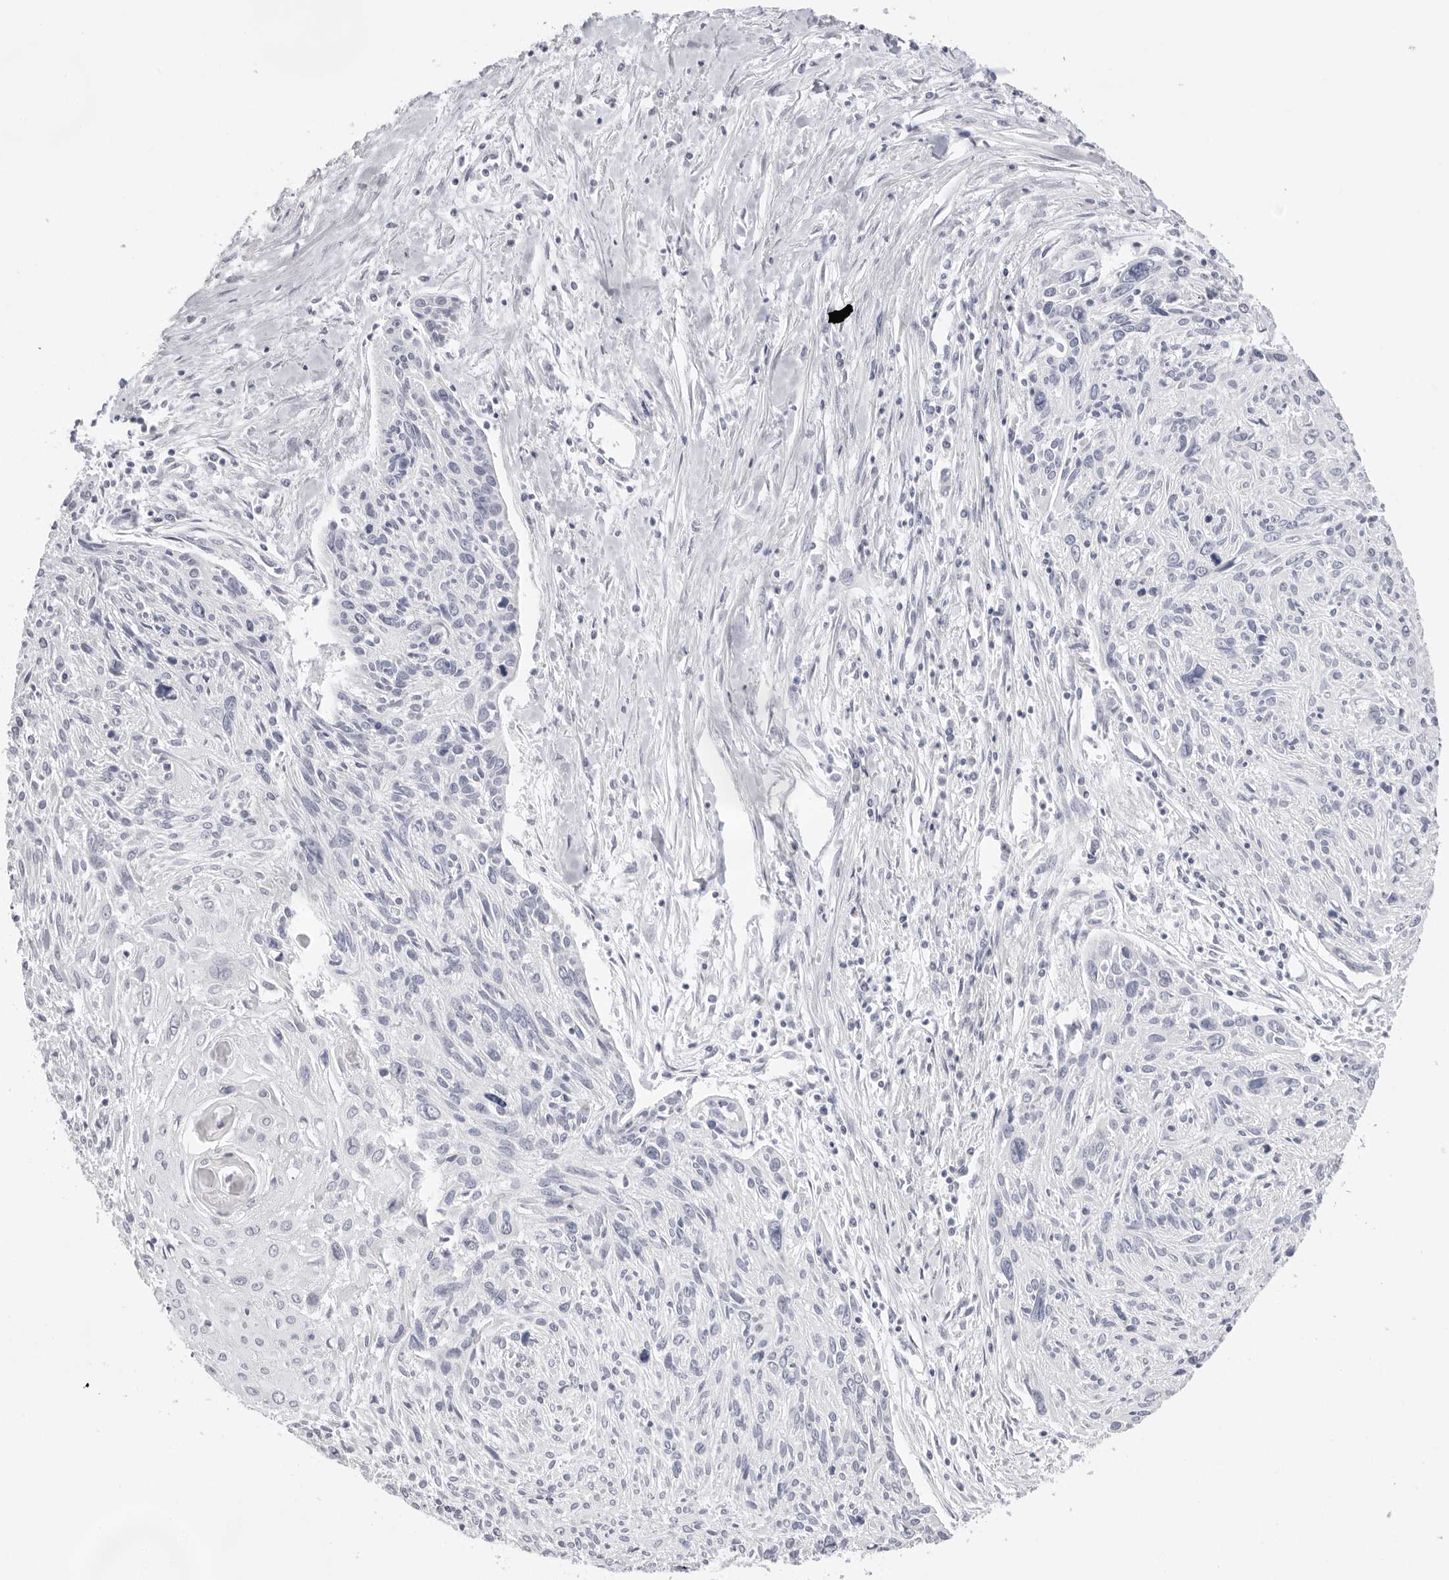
{"staining": {"intensity": "negative", "quantity": "none", "location": "none"}, "tissue": "cervical cancer", "cell_type": "Tumor cells", "image_type": "cancer", "snomed": [{"axis": "morphology", "description": "Squamous cell carcinoma, NOS"}, {"axis": "topography", "description": "Cervix"}], "caption": "A photomicrograph of human cervical cancer (squamous cell carcinoma) is negative for staining in tumor cells.", "gene": "CST5", "patient": {"sex": "female", "age": 51}}